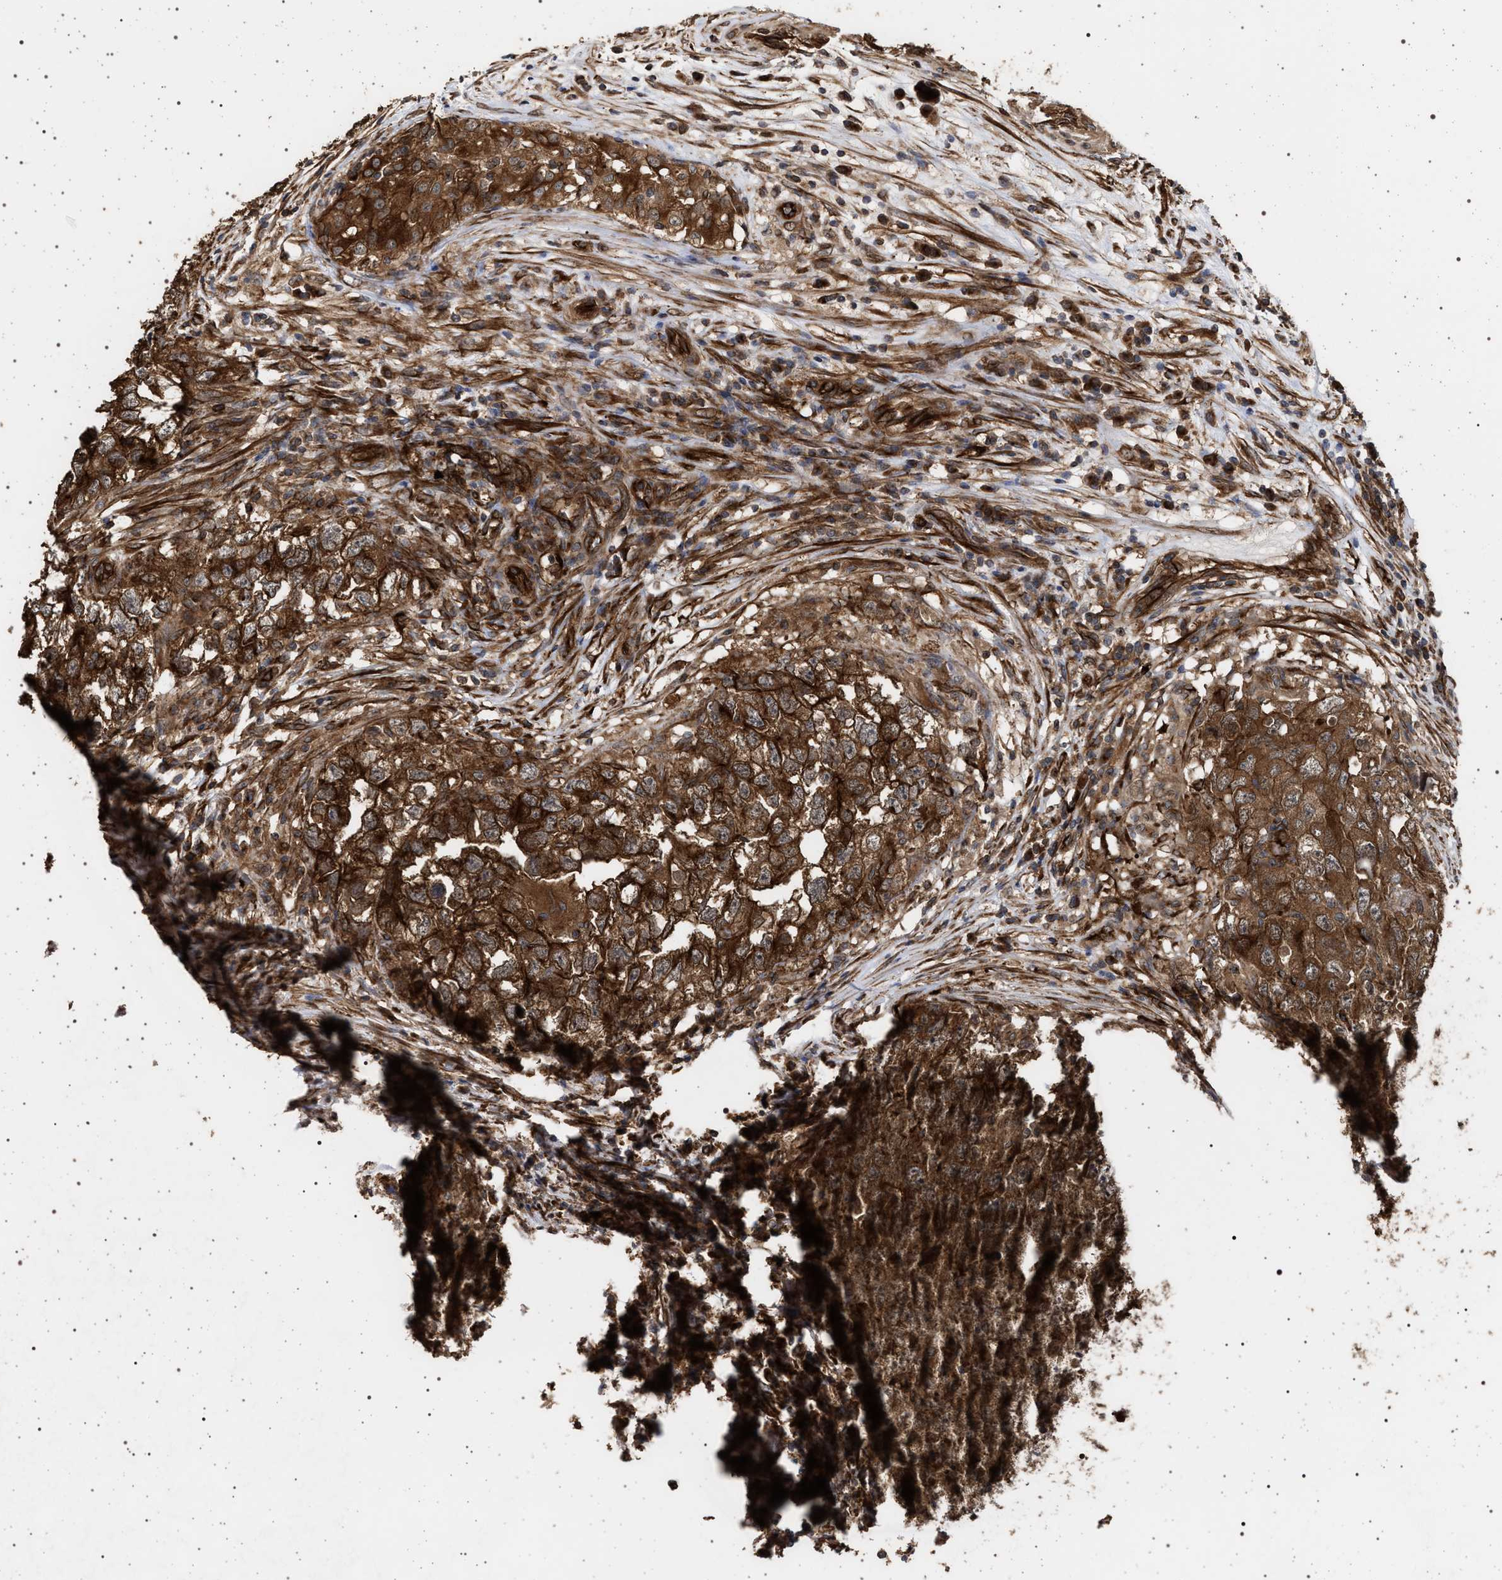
{"staining": {"intensity": "strong", "quantity": ">75%", "location": "cytoplasmic/membranous"}, "tissue": "testis cancer", "cell_type": "Tumor cells", "image_type": "cancer", "snomed": [{"axis": "morphology", "description": "Seminoma, NOS"}, {"axis": "morphology", "description": "Carcinoma, Embryonal, NOS"}, {"axis": "topography", "description": "Testis"}], "caption": "Immunohistochemical staining of human testis seminoma displays high levels of strong cytoplasmic/membranous positivity in approximately >75% of tumor cells.", "gene": "IFT20", "patient": {"sex": "male", "age": 43}}